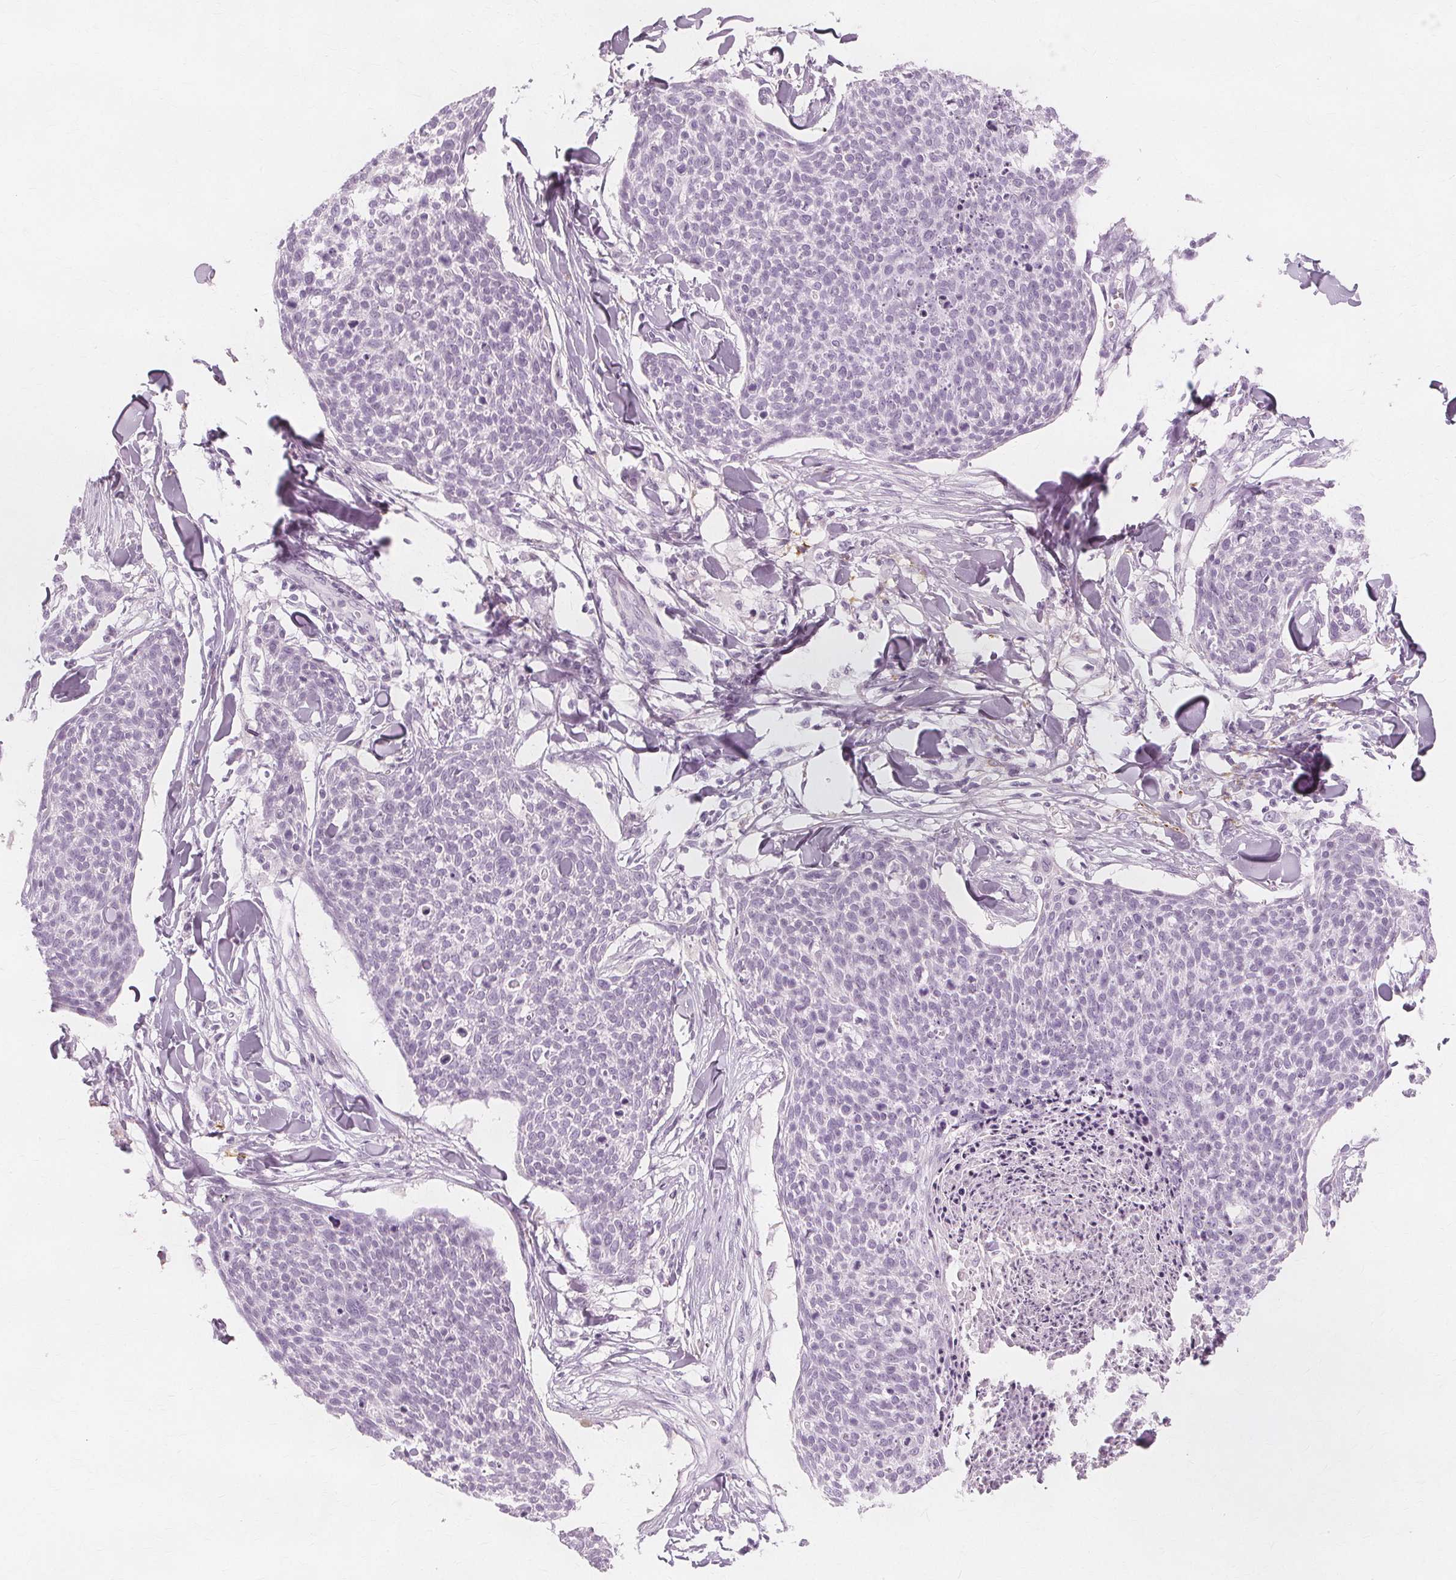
{"staining": {"intensity": "negative", "quantity": "none", "location": "none"}, "tissue": "skin cancer", "cell_type": "Tumor cells", "image_type": "cancer", "snomed": [{"axis": "morphology", "description": "Squamous cell carcinoma, NOS"}, {"axis": "topography", "description": "Skin"}, {"axis": "topography", "description": "Vulva"}], "caption": "Immunohistochemistry image of neoplastic tissue: human skin squamous cell carcinoma stained with DAB (3,3'-diaminobenzidine) shows no significant protein expression in tumor cells.", "gene": "TFF1", "patient": {"sex": "female", "age": 75}}